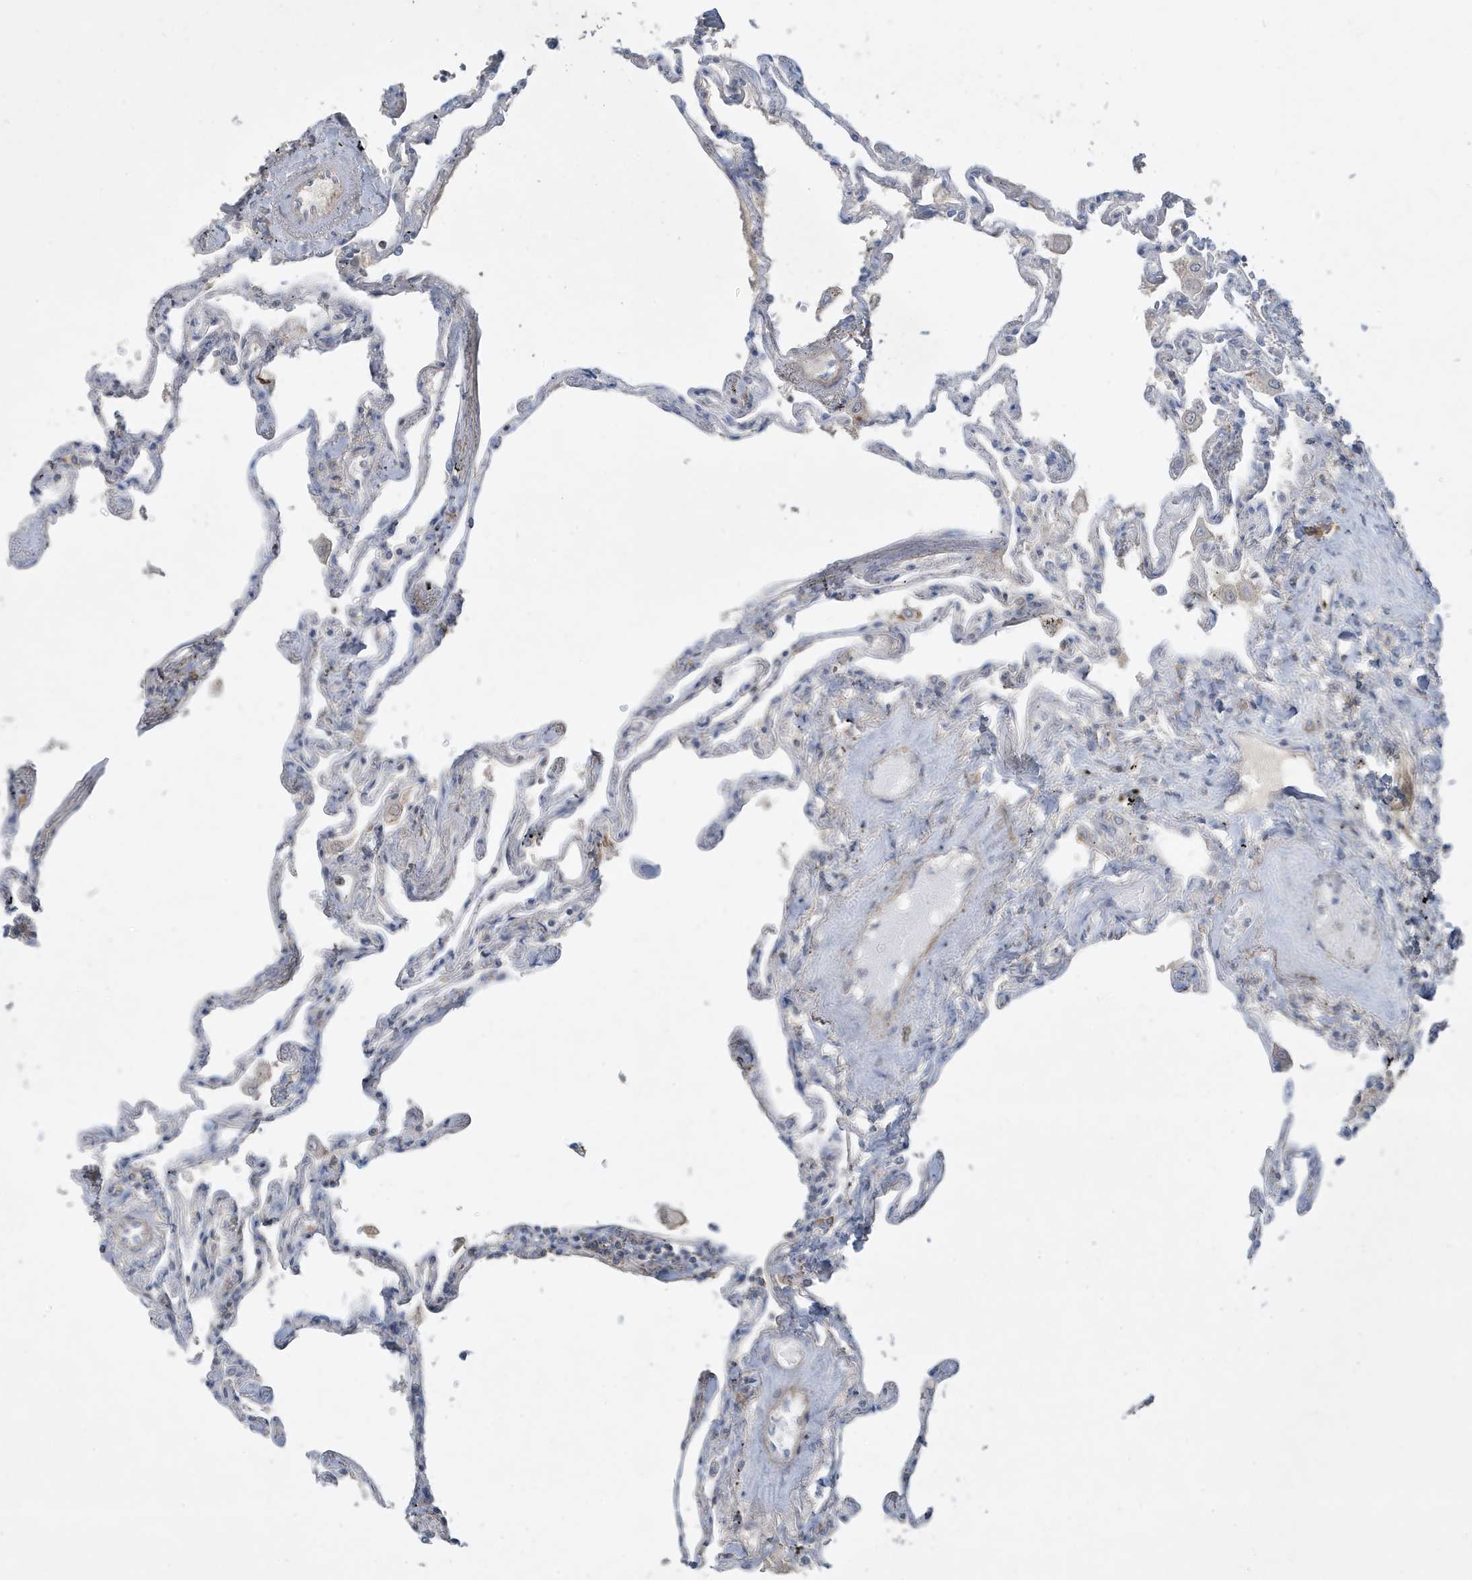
{"staining": {"intensity": "negative", "quantity": "none", "location": "none"}, "tissue": "lung", "cell_type": "Alveolar cells", "image_type": "normal", "snomed": [{"axis": "morphology", "description": "Normal tissue, NOS"}, {"axis": "topography", "description": "Lung"}], "caption": "DAB immunohistochemical staining of unremarkable human lung displays no significant staining in alveolar cells. The staining is performed using DAB brown chromogen with nuclei counter-stained in using hematoxylin.", "gene": "PRRT3", "patient": {"sex": "female", "age": 67}}